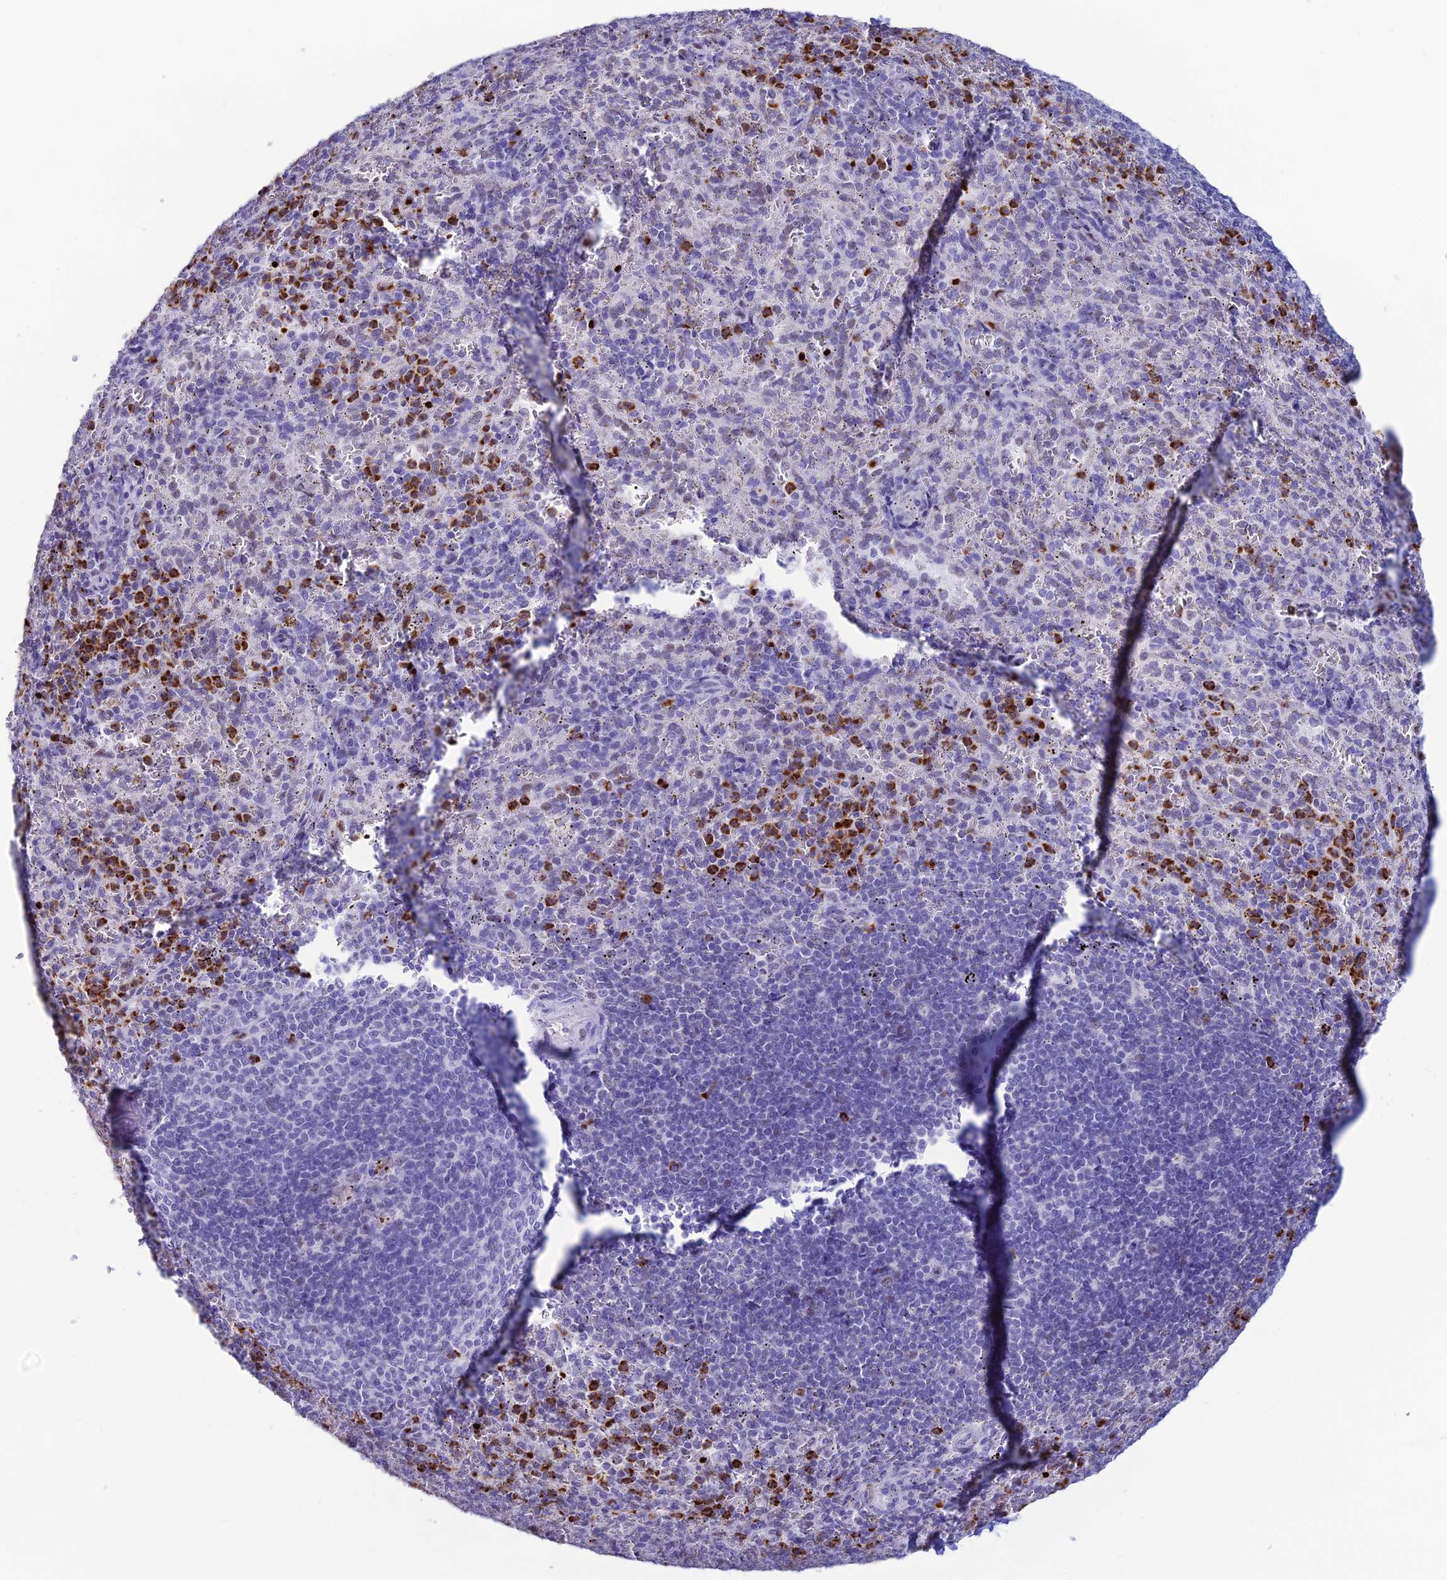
{"staining": {"intensity": "strong", "quantity": "<25%", "location": "cytoplasmic/membranous"}, "tissue": "spleen", "cell_type": "Cells in red pulp", "image_type": "normal", "snomed": [{"axis": "morphology", "description": "Normal tissue, NOS"}, {"axis": "topography", "description": "Spleen"}], "caption": "About <25% of cells in red pulp in benign human spleen display strong cytoplasmic/membranous protein expression as visualized by brown immunohistochemical staining.", "gene": "MFSD2B", "patient": {"sex": "female", "age": 21}}